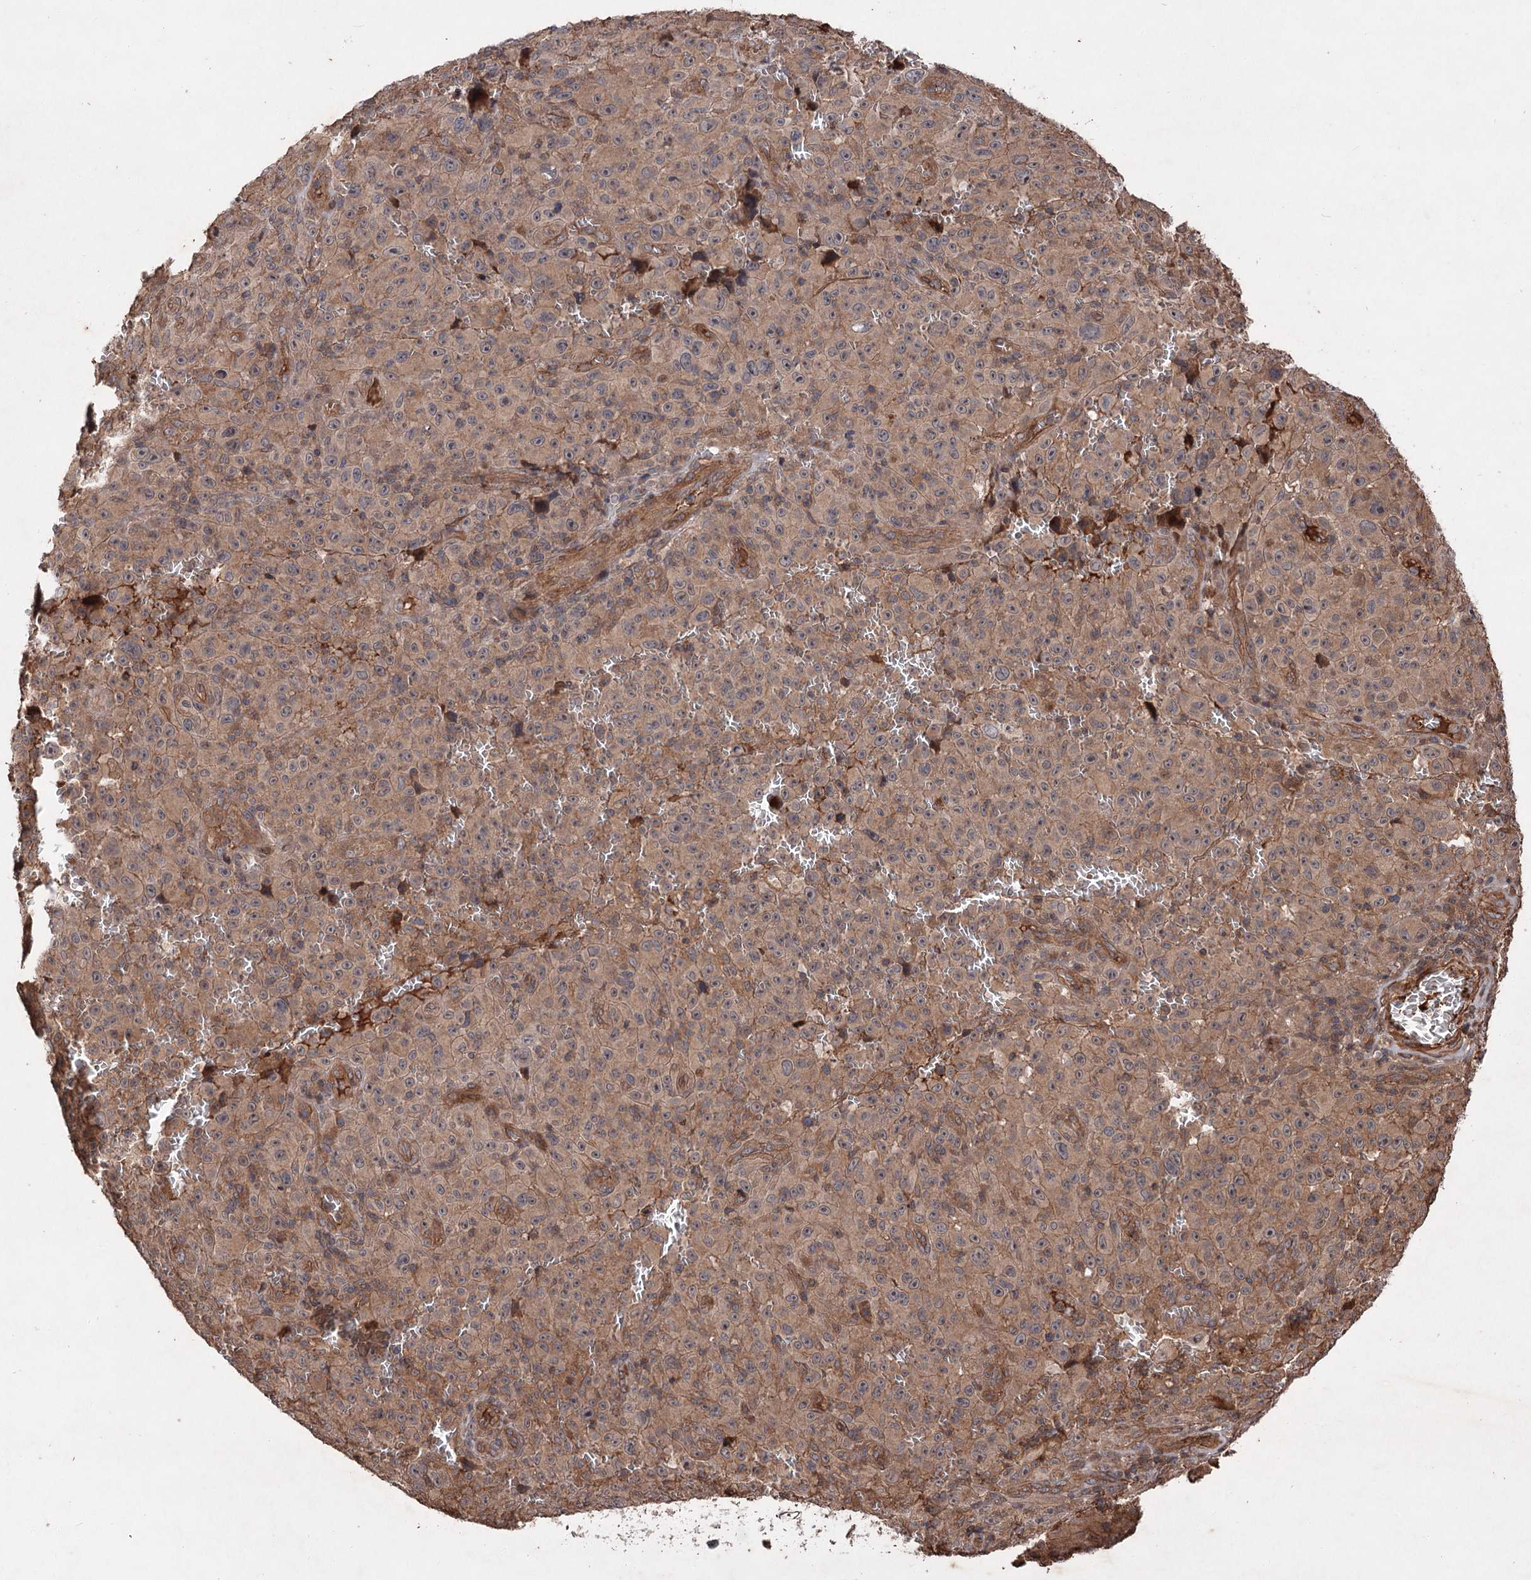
{"staining": {"intensity": "weak", "quantity": ">75%", "location": "cytoplasmic/membranous"}, "tissue": "melanoma", "cell_type": "Tumor cells", "image_type": "cancer", "snomed": [{"axis": "morphology", "description": "Malignant melanoma, NOS"}, {"axis": "topography", "description": "Skin"}], "caption": "Malignant melanoma stained with a brown dye demonstrates weak cytoplasmic/membranous positive staining in approximately >75% of tumor cells.", "gene": "ADK", "patient": {"sex": "female", "age": 82}}